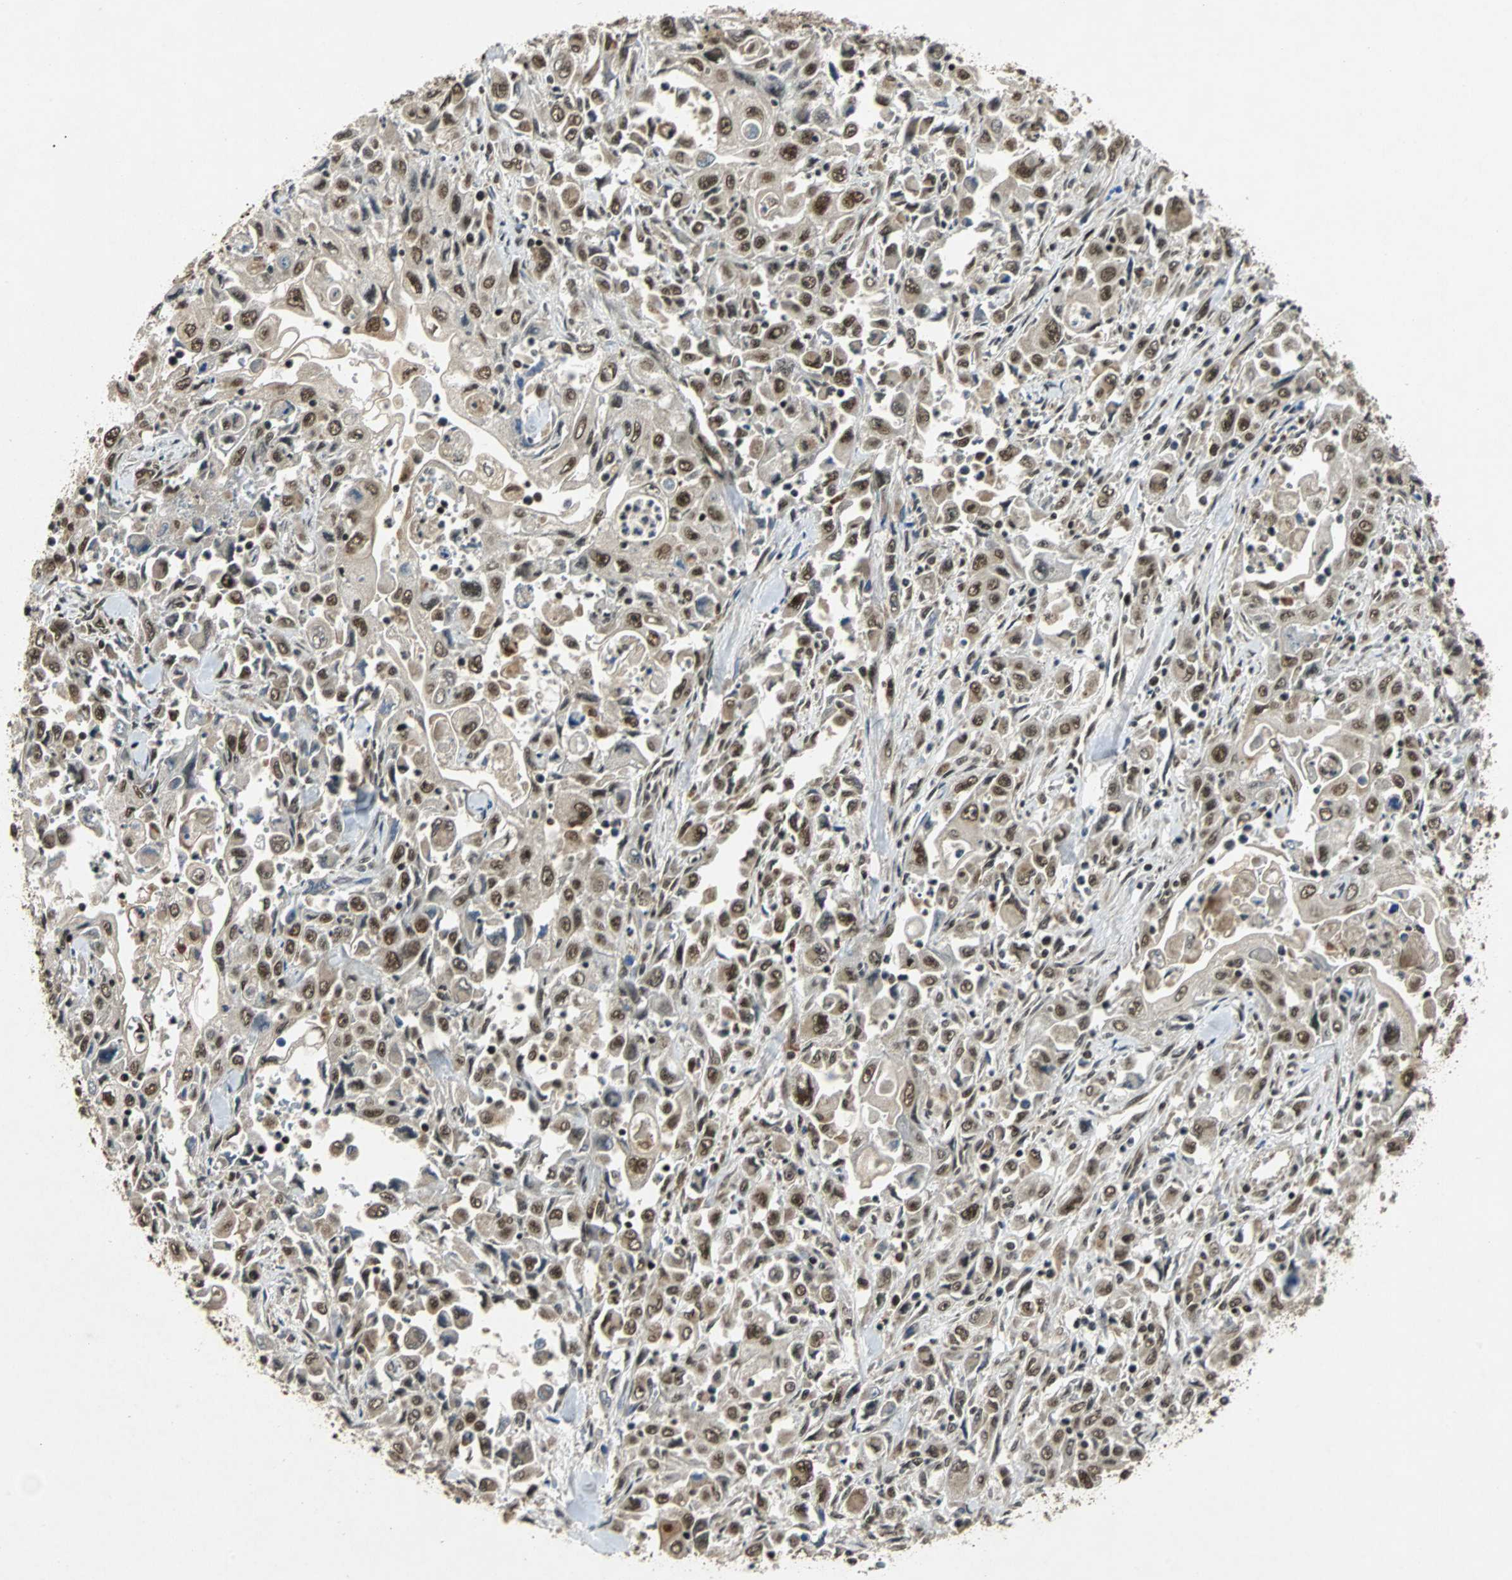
{"staining": {"intensity": "strong", "quantity": ">75%", "location": "nuclear"}, "tissue": "pancreatic cancer", "cell_type": "Tumor cells", "image_type": "cancer", "snomed": [{"axis": "morphology", "description": "Adenocarcinoma, NOS"}, {"axis": "topography", "description": "Pancreas"}], "caption": "A brown stain highlights strong nuclear expression of a protein in pancreatic adenocarcinoma tumor cells.", "gene": "TAF5", "patient": {"sex": "male", "age": 70}}